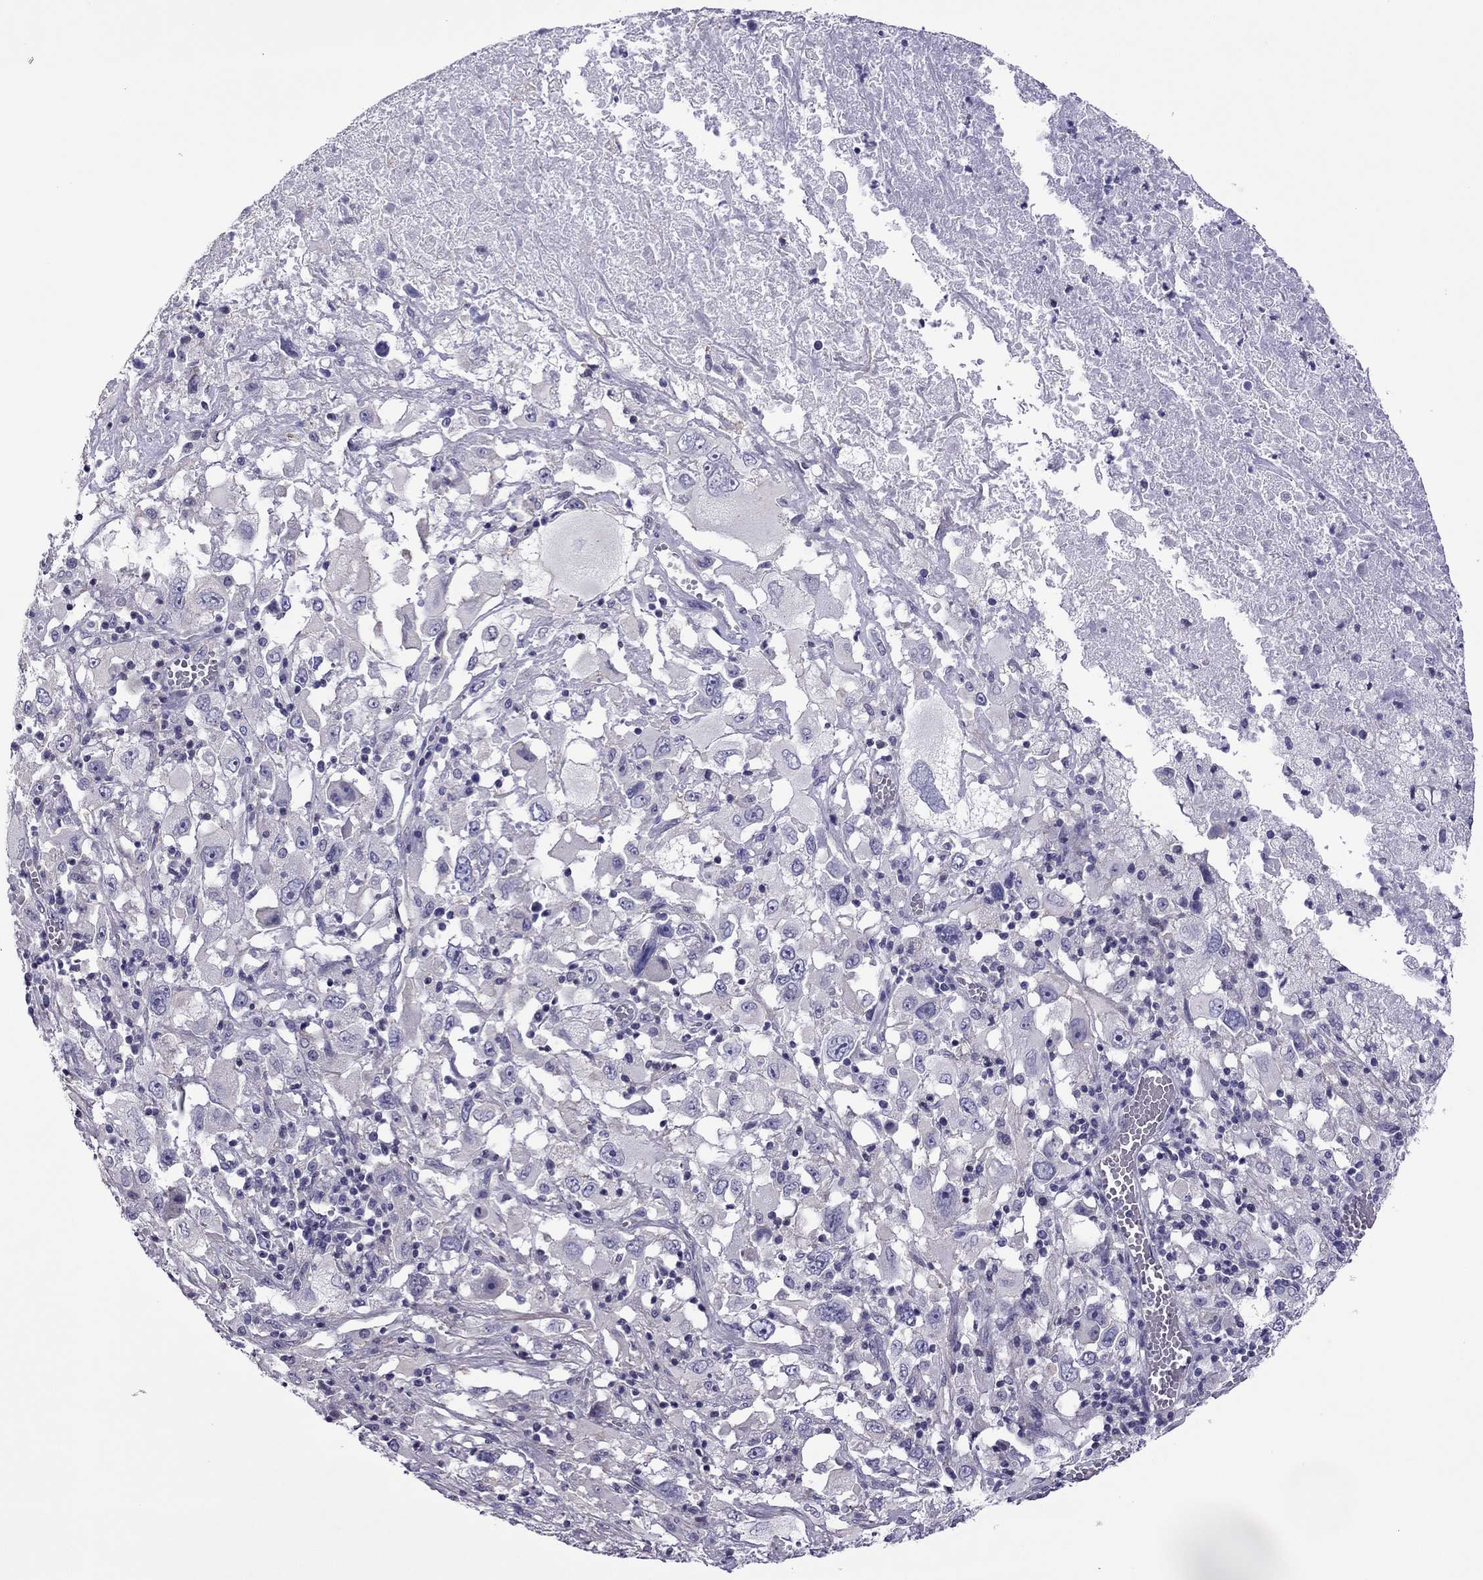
{"staining": {"intensity": "negative", "quantity": "none", "location": "none"}, "tissue": "melanoma", "cell_type": "Tumor cells", "image_type": "cancer", "snomed": [{"axis": "morphology", "description": "Malignant melanoma, Metastatic site"}, {"axis": "topography", "description": "Soft tissue"}], "caption": "Protein analysis of malignant melanoma (metastatic site) exhibits no significant positivity in tumor cells.", "gene": "SLC16A8", "patient": {"sex": "male", "age": 50}}